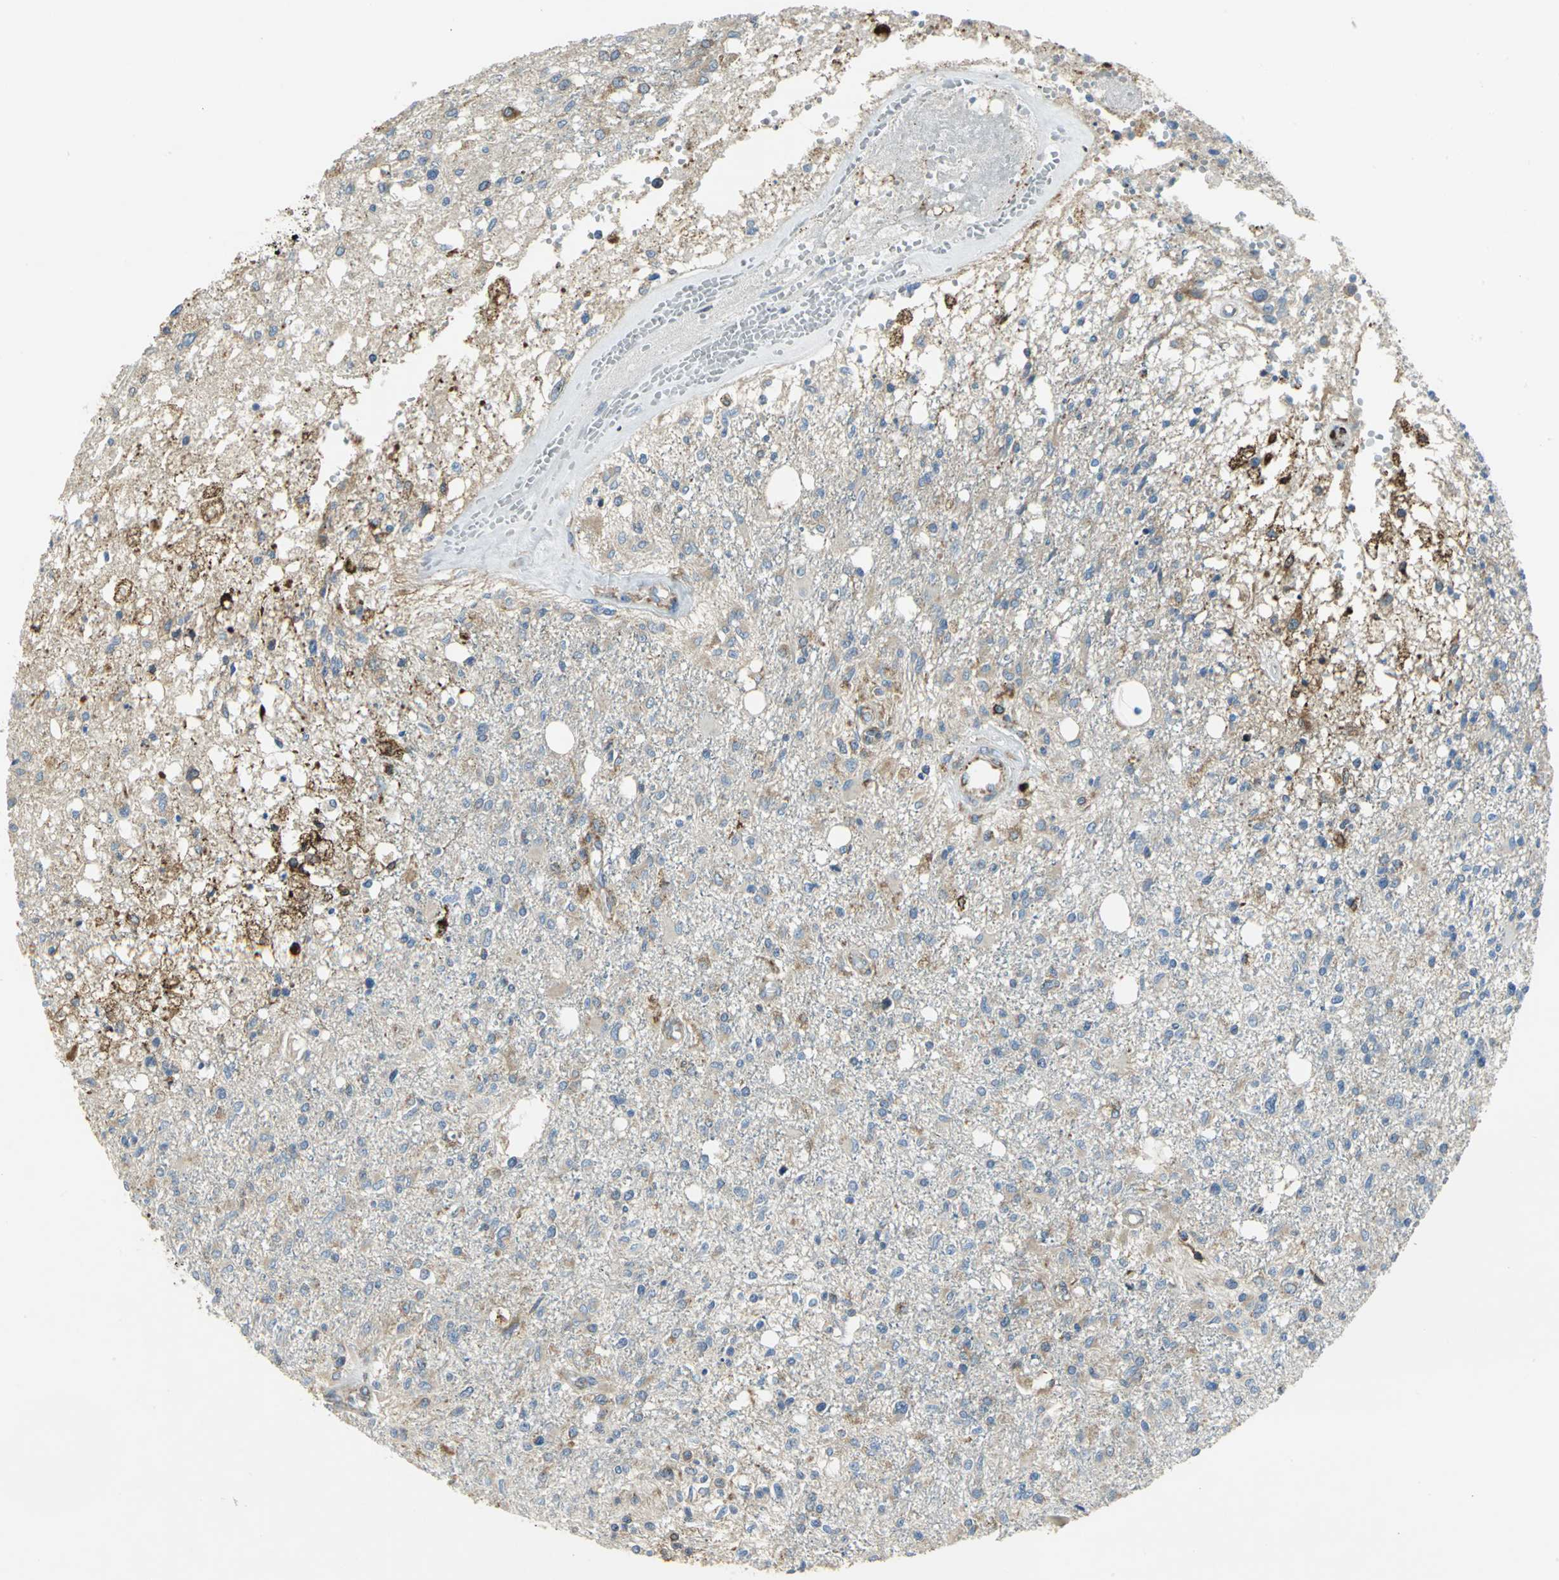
{"staining": {"intensity": "moderate", "quantity": "25%-75%", "location": "cytoplasmic/membranous"}, "tissue": "glioma", "cell_type": "Tumor cells", "image_type": "cancer", "snomed": [{"axis": "morphology", "description": "Glioma, malignant, High grade"}, {"axis": "topography", "description": "Cerebral cortex"}], "caption": "About 25%-75% of tumor cells in human malignant glioma (high-grade) exhibit moderate cytoplasmic/membranous protein expression as visualized by brown immunohistochemical staining.", "gene": "TULP4", "patient": {"sex": "male", "age": 76}}